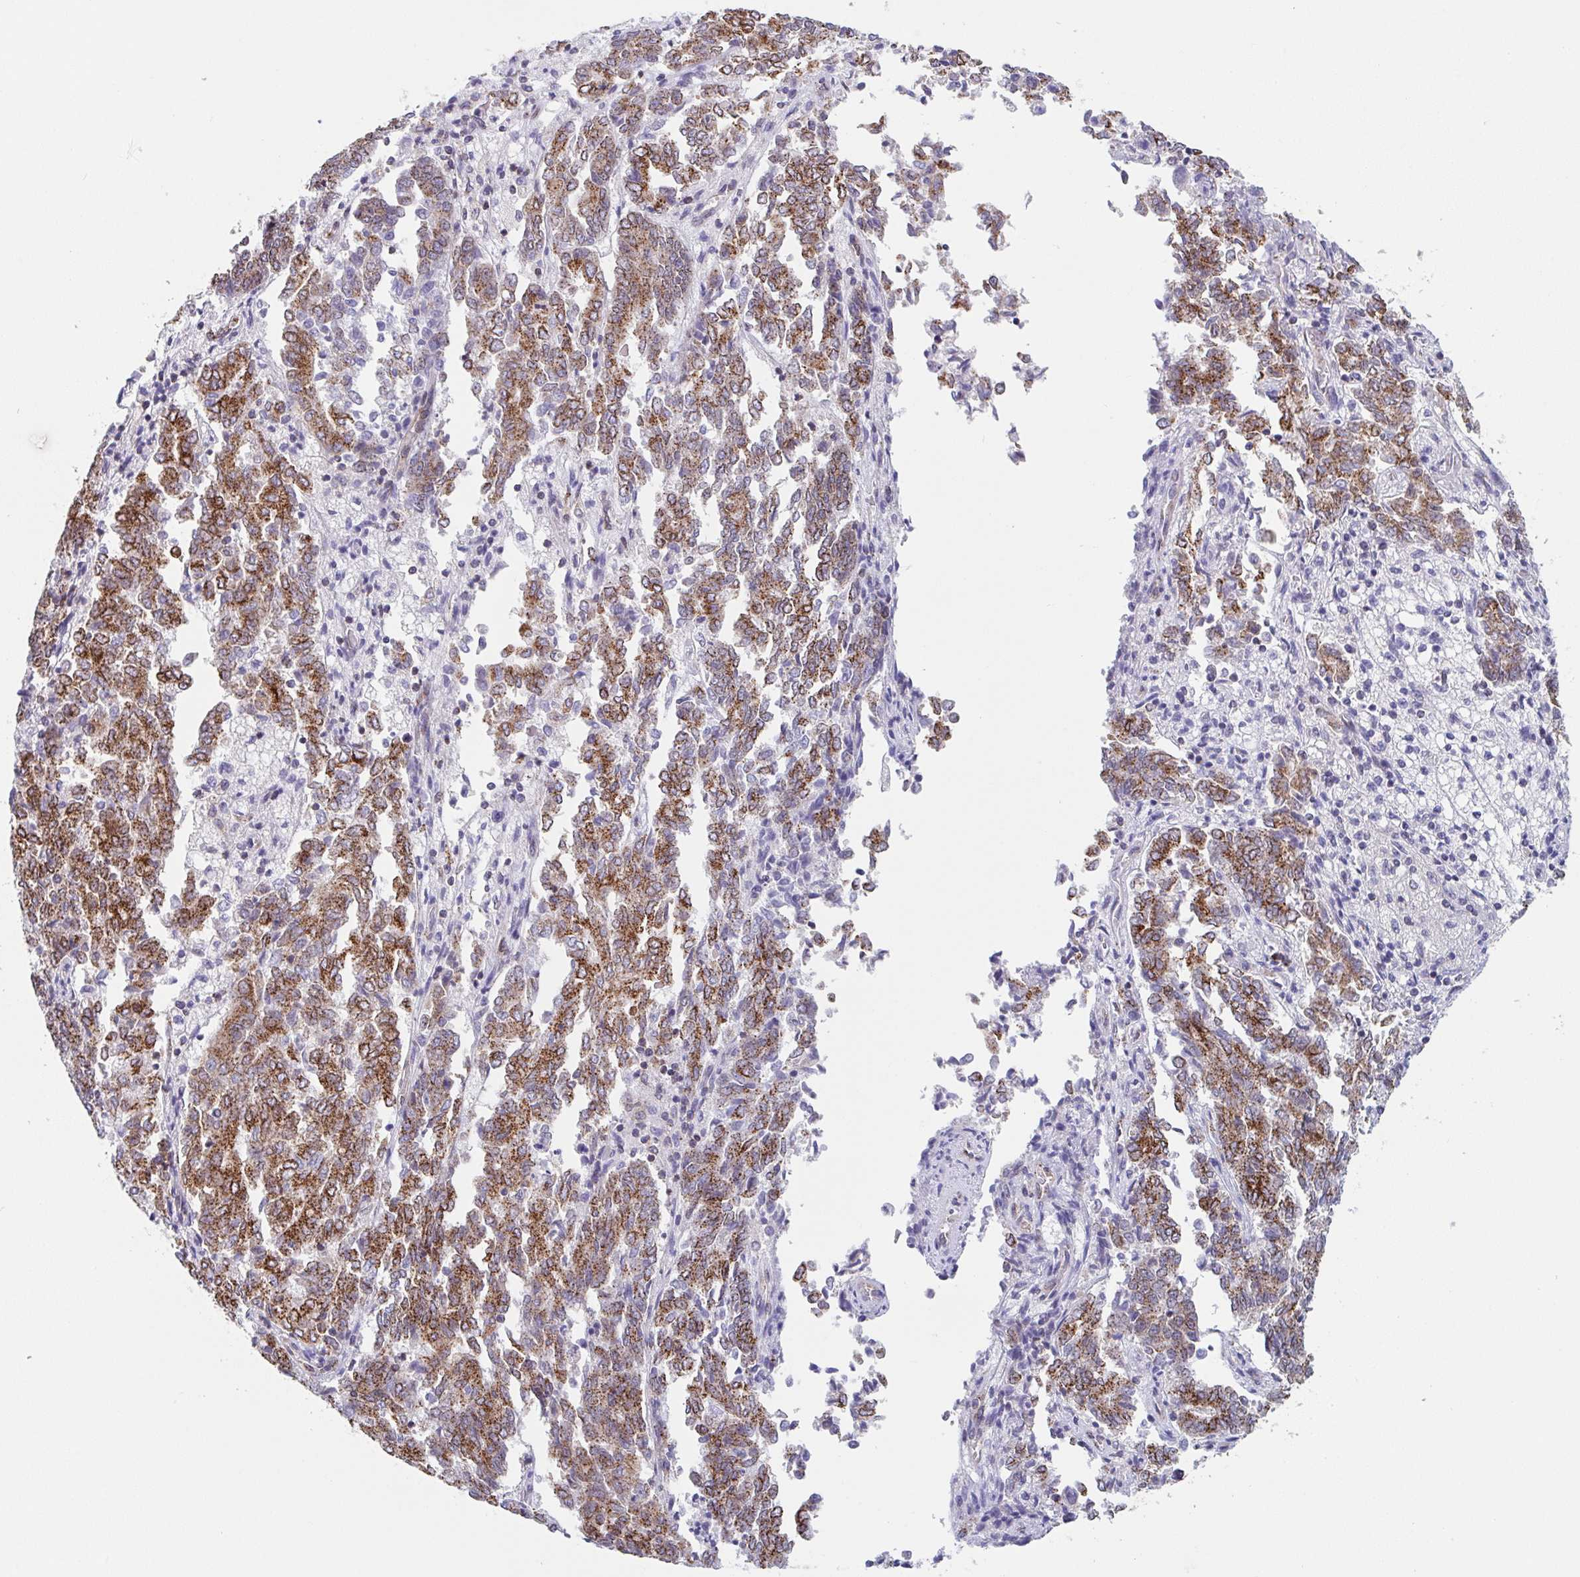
{"staining": {"intensity": "strong", "quantity": ">75%", "location": "cytoplasmic/membranous"}, "tissue": "endometrial cancer", "cell_type": "Tumor cells", "image_type": "cancer", "snomed": [{"axis": "morphology", "description": "Adenocarcinoma, NOS"}, {"axis": "topography", "description": "Endometrium"}], "caption": "Immunohistochemical staining of human endometrial cancer (adenocarcinoma) displays high levels of strong cytoplasmic/membranous protein positivity in about >75% of tumor cells.", "gene": "PROSER3", "patient": {"sex": "female", "age": 80}}